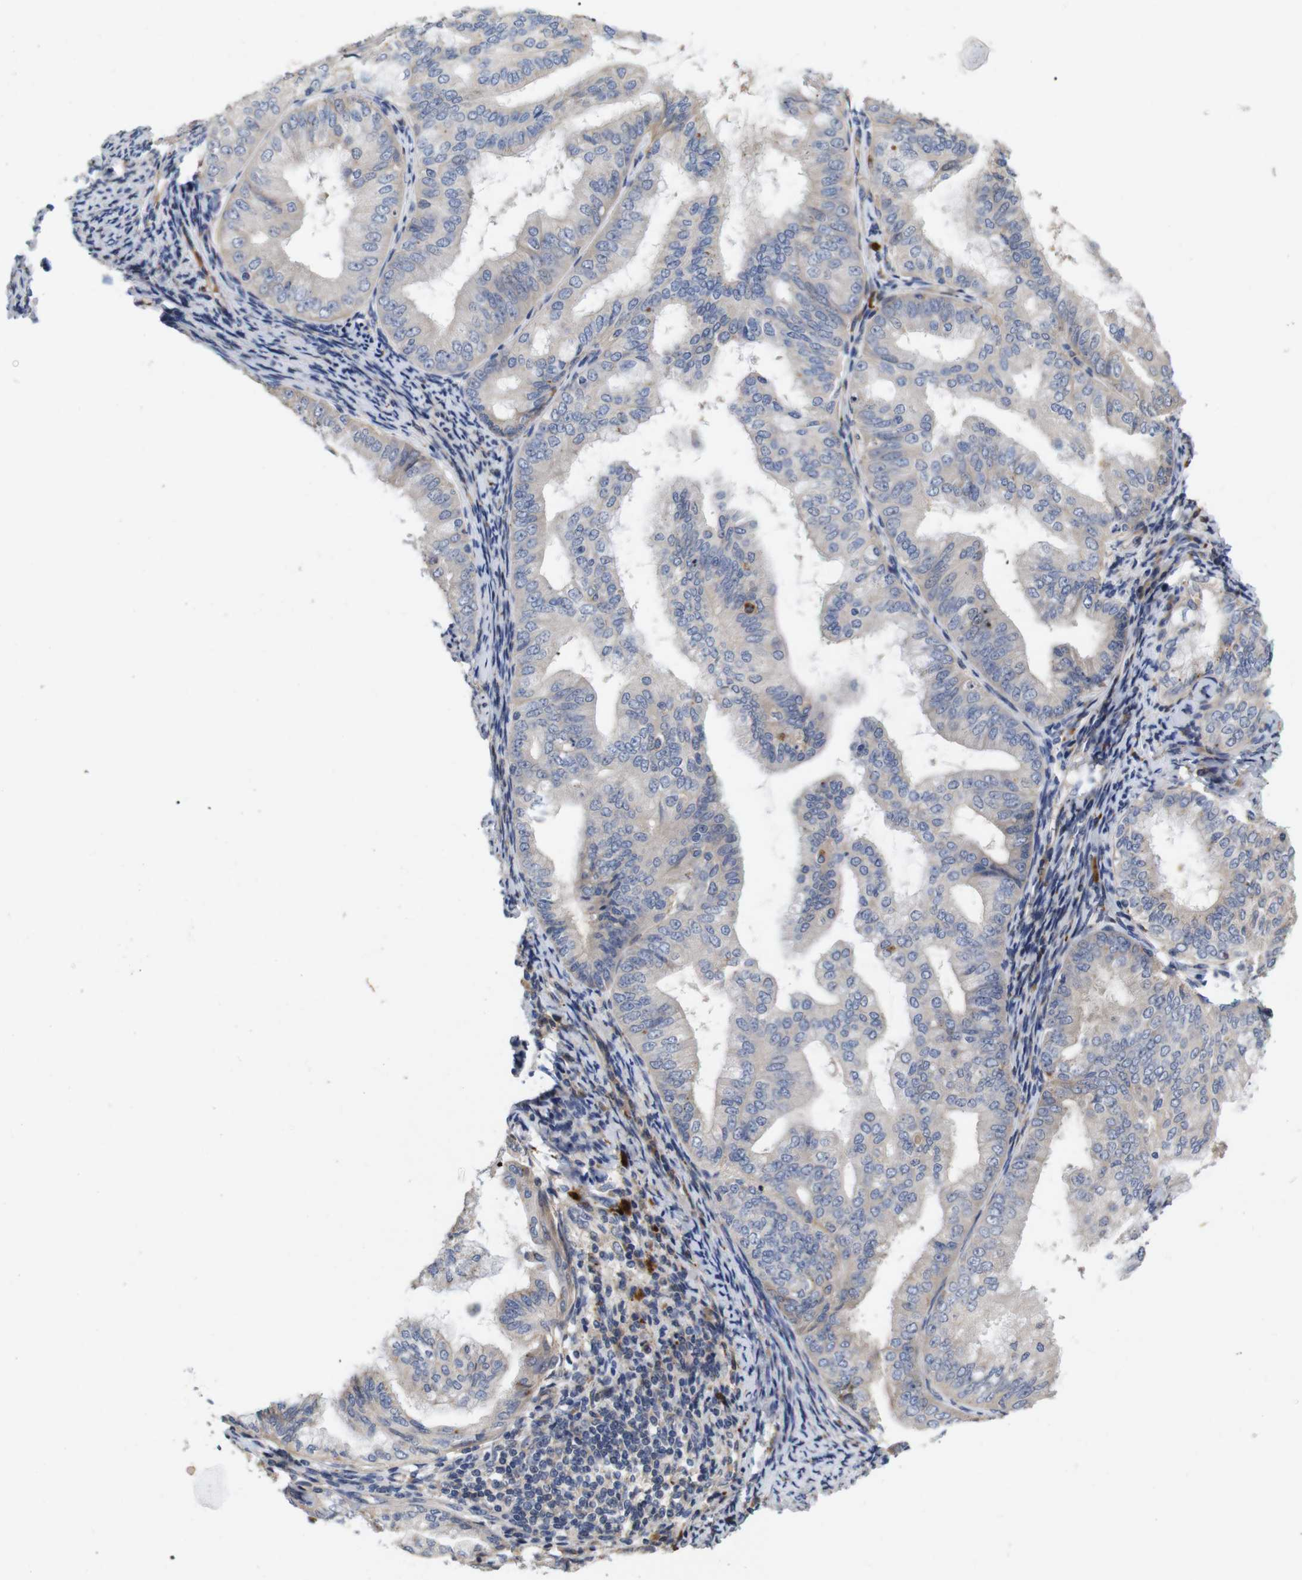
{"staining": {"intensity": "negative", "quantity": "none", "location": "none"}, "tissue": "endometrial cancer", "cell_type": "Tumor cells", "image_type": "cancer", "snomed": [{"axis": "morphology", "description": "Adenocarcinoma, NOS"}, {"axis": "topography", "description": "Endometrium"}], "caption": "This is an immunohistochemistry histopathology image of human endometrial adenocarcinoma. There is no staining in tumor cells.", "gene": "SPRY3", "patient": {"sex": "female", "age": 63}}